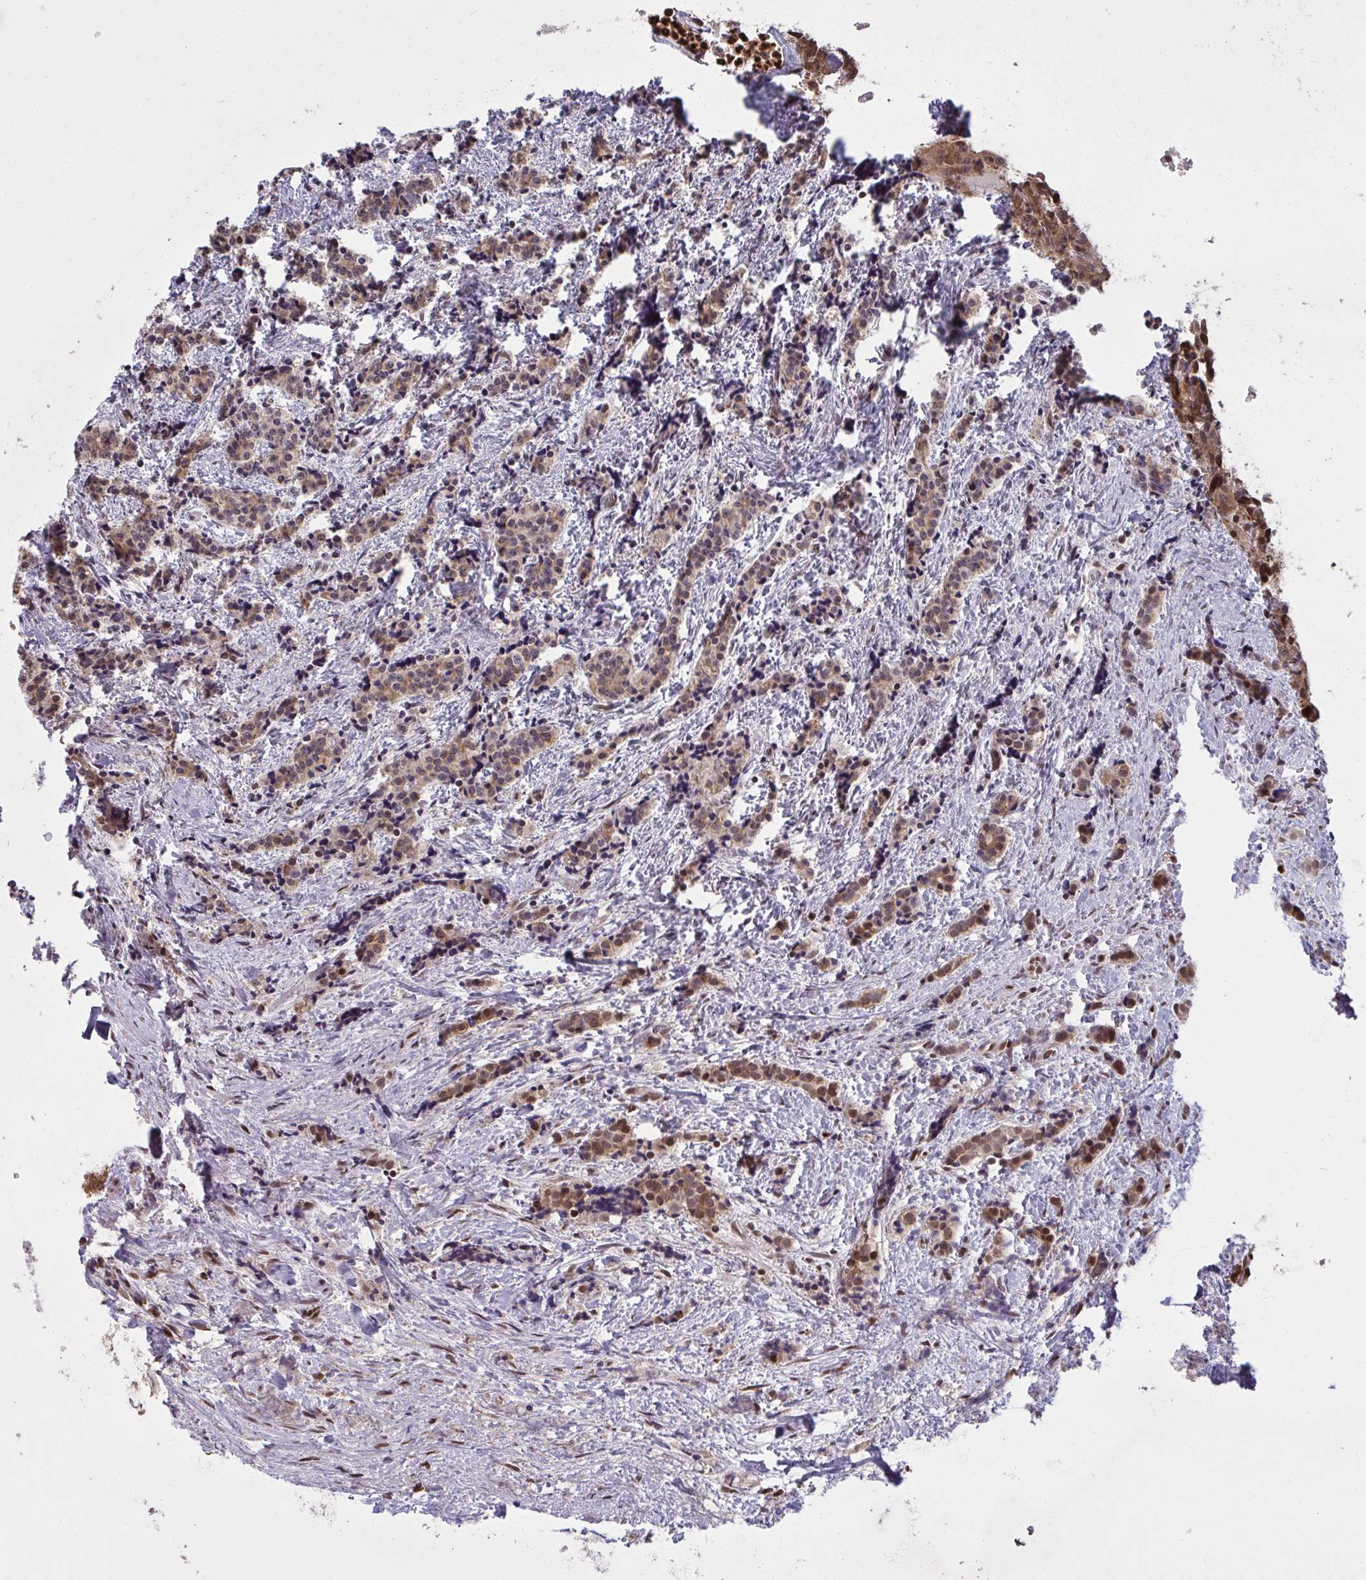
{"staining": {"intensity": "moderate", "quantity": ">75%", "location": "cytoplasmic/membranous,nuclear"}, "tissue": "carcinoid", "cell_type": "Tumor cells", "image_type": "cancer", "snomed": [{"axis": "morphology", "description": "Carcinoid, malignant, NOS"}, {"axis": "topography", "description": "Small intestine"}], "caption": "Immunohistochemistry of human carcinoid exhibits medium levels of moderate cytoplasmic/membranous and nuclear positivity in approximately >75% of tumor cells.", "gene": "UXT", "patient": {"sex": "female", "age": 73}}